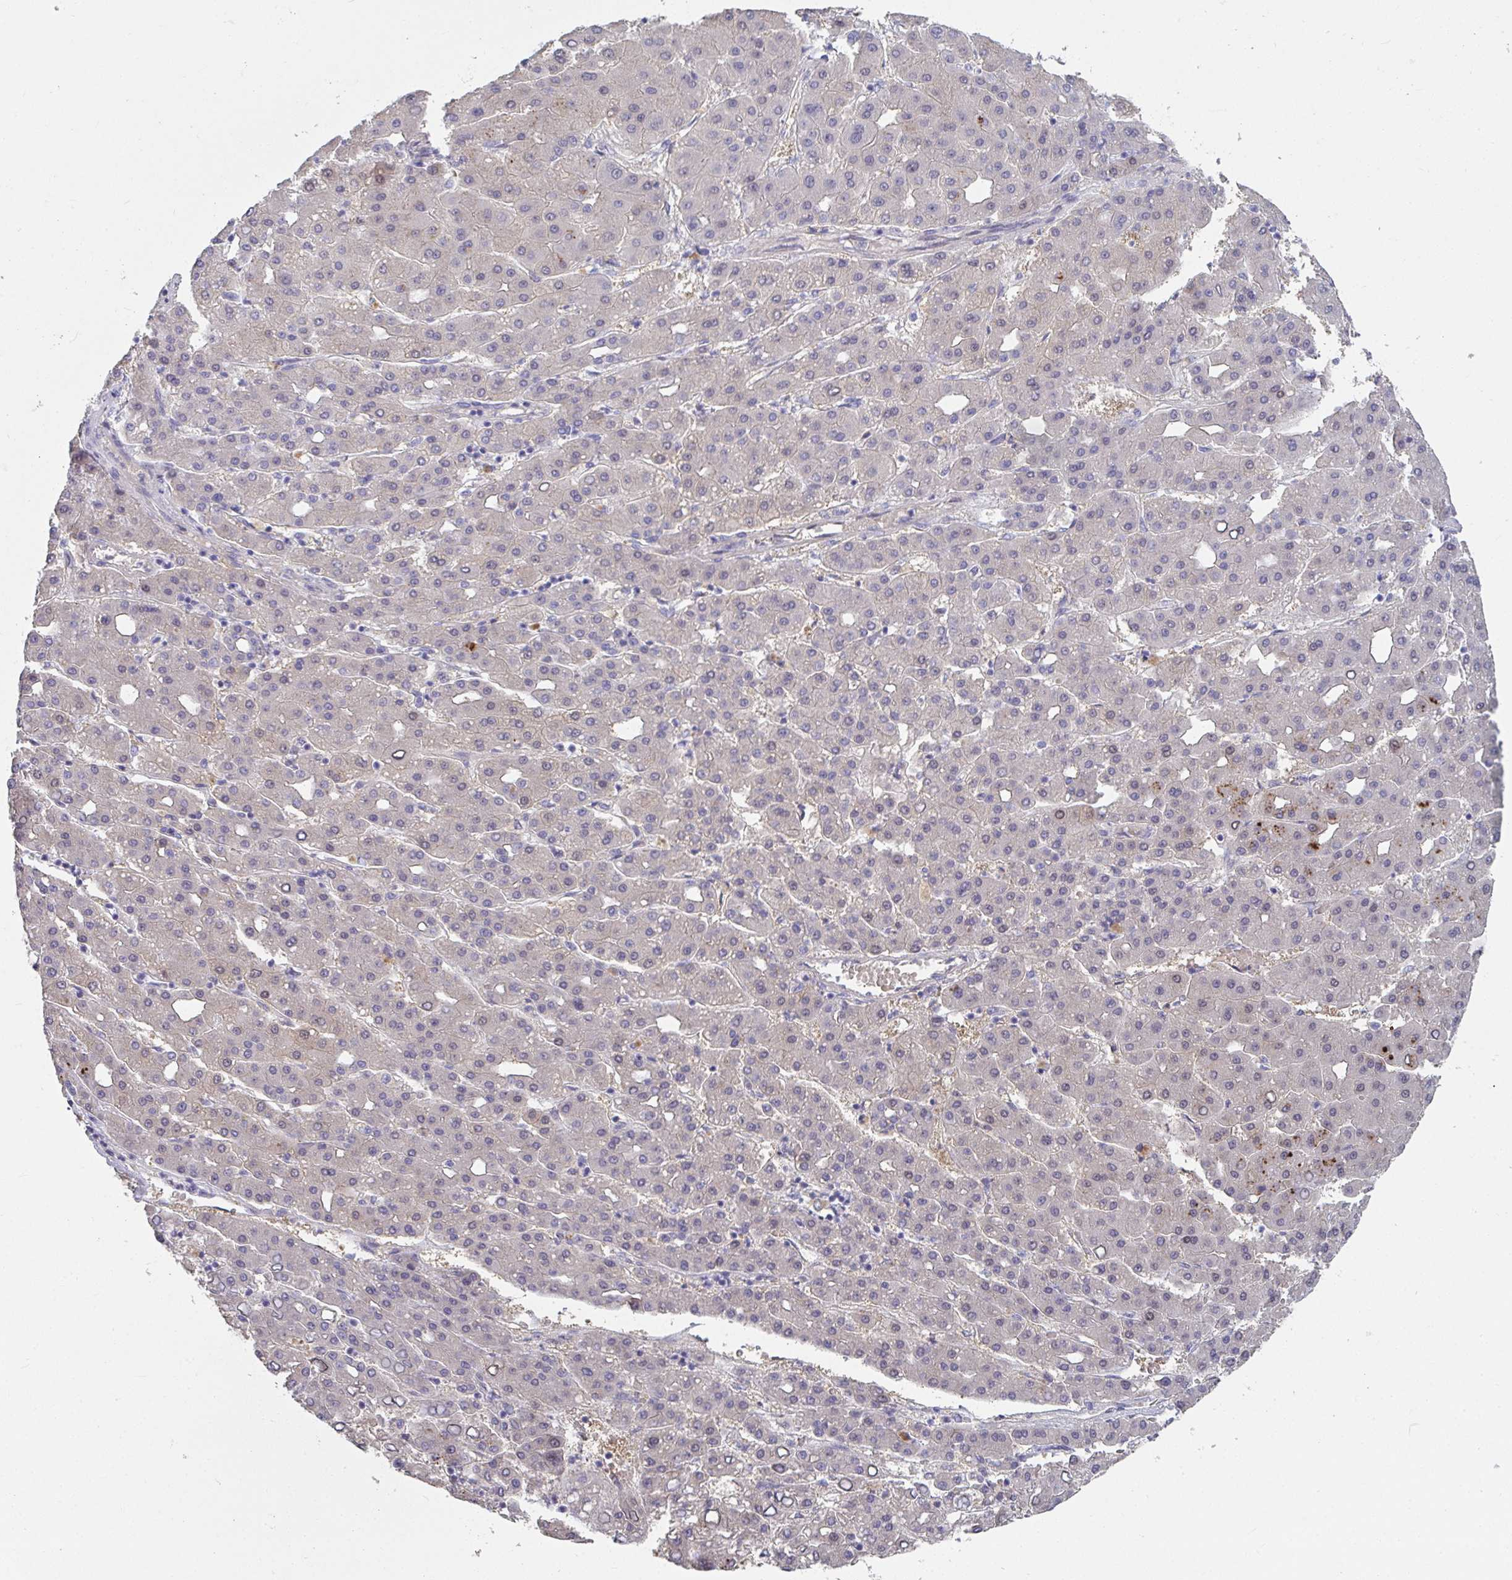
{"staining": {"intensity": "negative", "quantity": "none", "location": "none"}, "tissue": "liver cancer", "cell_type": "Tumor cells", "image_type": "cancer", "snomed": [{"axis": "morphology", "description": "Carcinoma, Hepatocellular, NOS"}, {"axis": "topography", "description": "Liver"}], "caption": "Tumor cells are negative for brown protein staining in liver cancer (hepatocellular carcinoma). Nuclei are stained in blue.", "gene": "ANO5", "patient": {"sex": "male", "age": 65}}